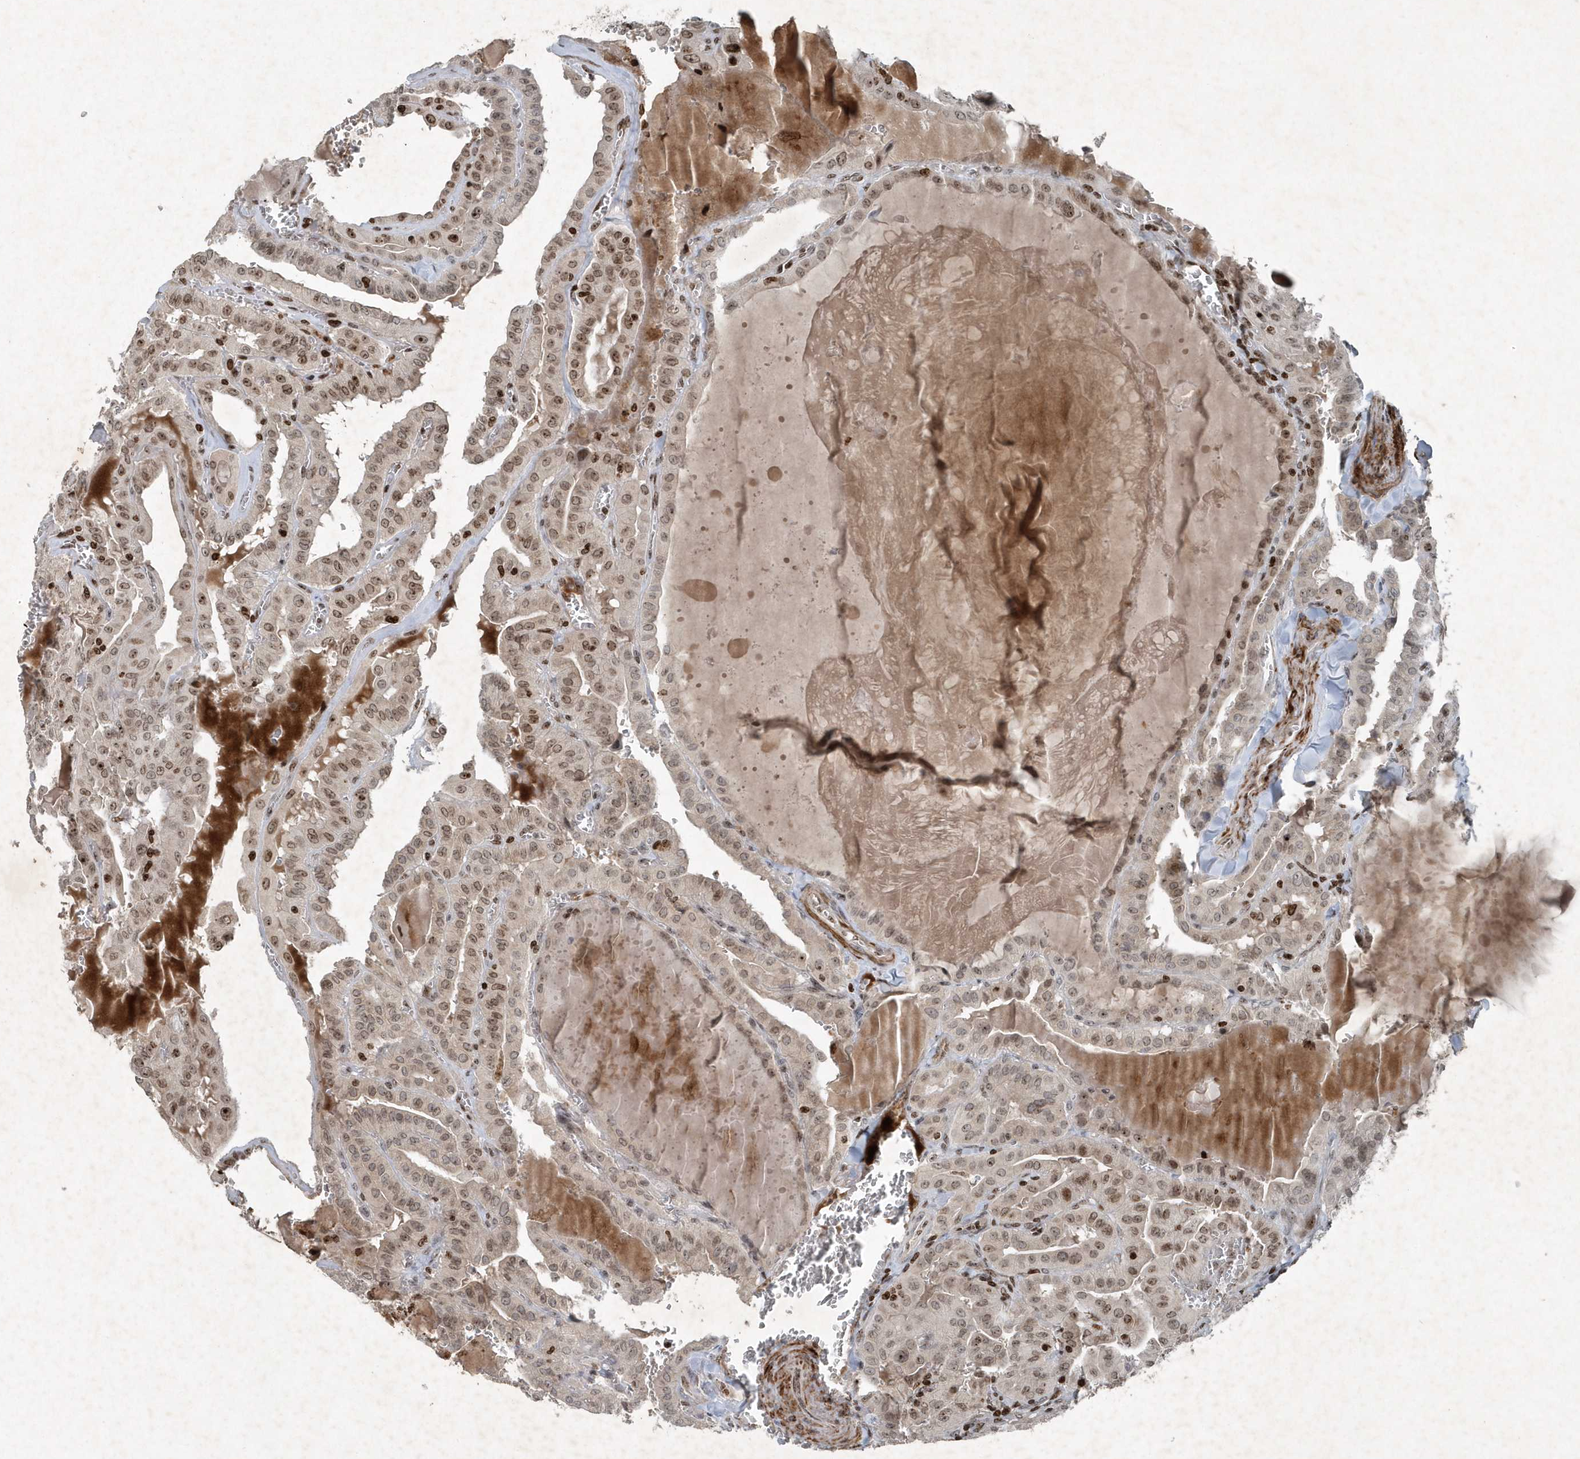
{"staining": {"intensity": "moderate", "quantity": ">75%", "location": "nuclear"}, "tissue": "thyroid cancer", "cell_type": "Tumor cells", "image_type": "cancer", "snomed": [{"axis": "morphology", "description": "Papillary adenocarcinoma, NOS"}, {"axis": "topography", "description": "Thyroid gland"}], "caption": "Brown immunohistochemical staining in thyroid cancer (papillary adenocarcinoma) reveals moderate nuclear positivity in about >75% of tumor cells.", "gene": "QTRT2", "patient": {"sex": "male", "age": 52}}